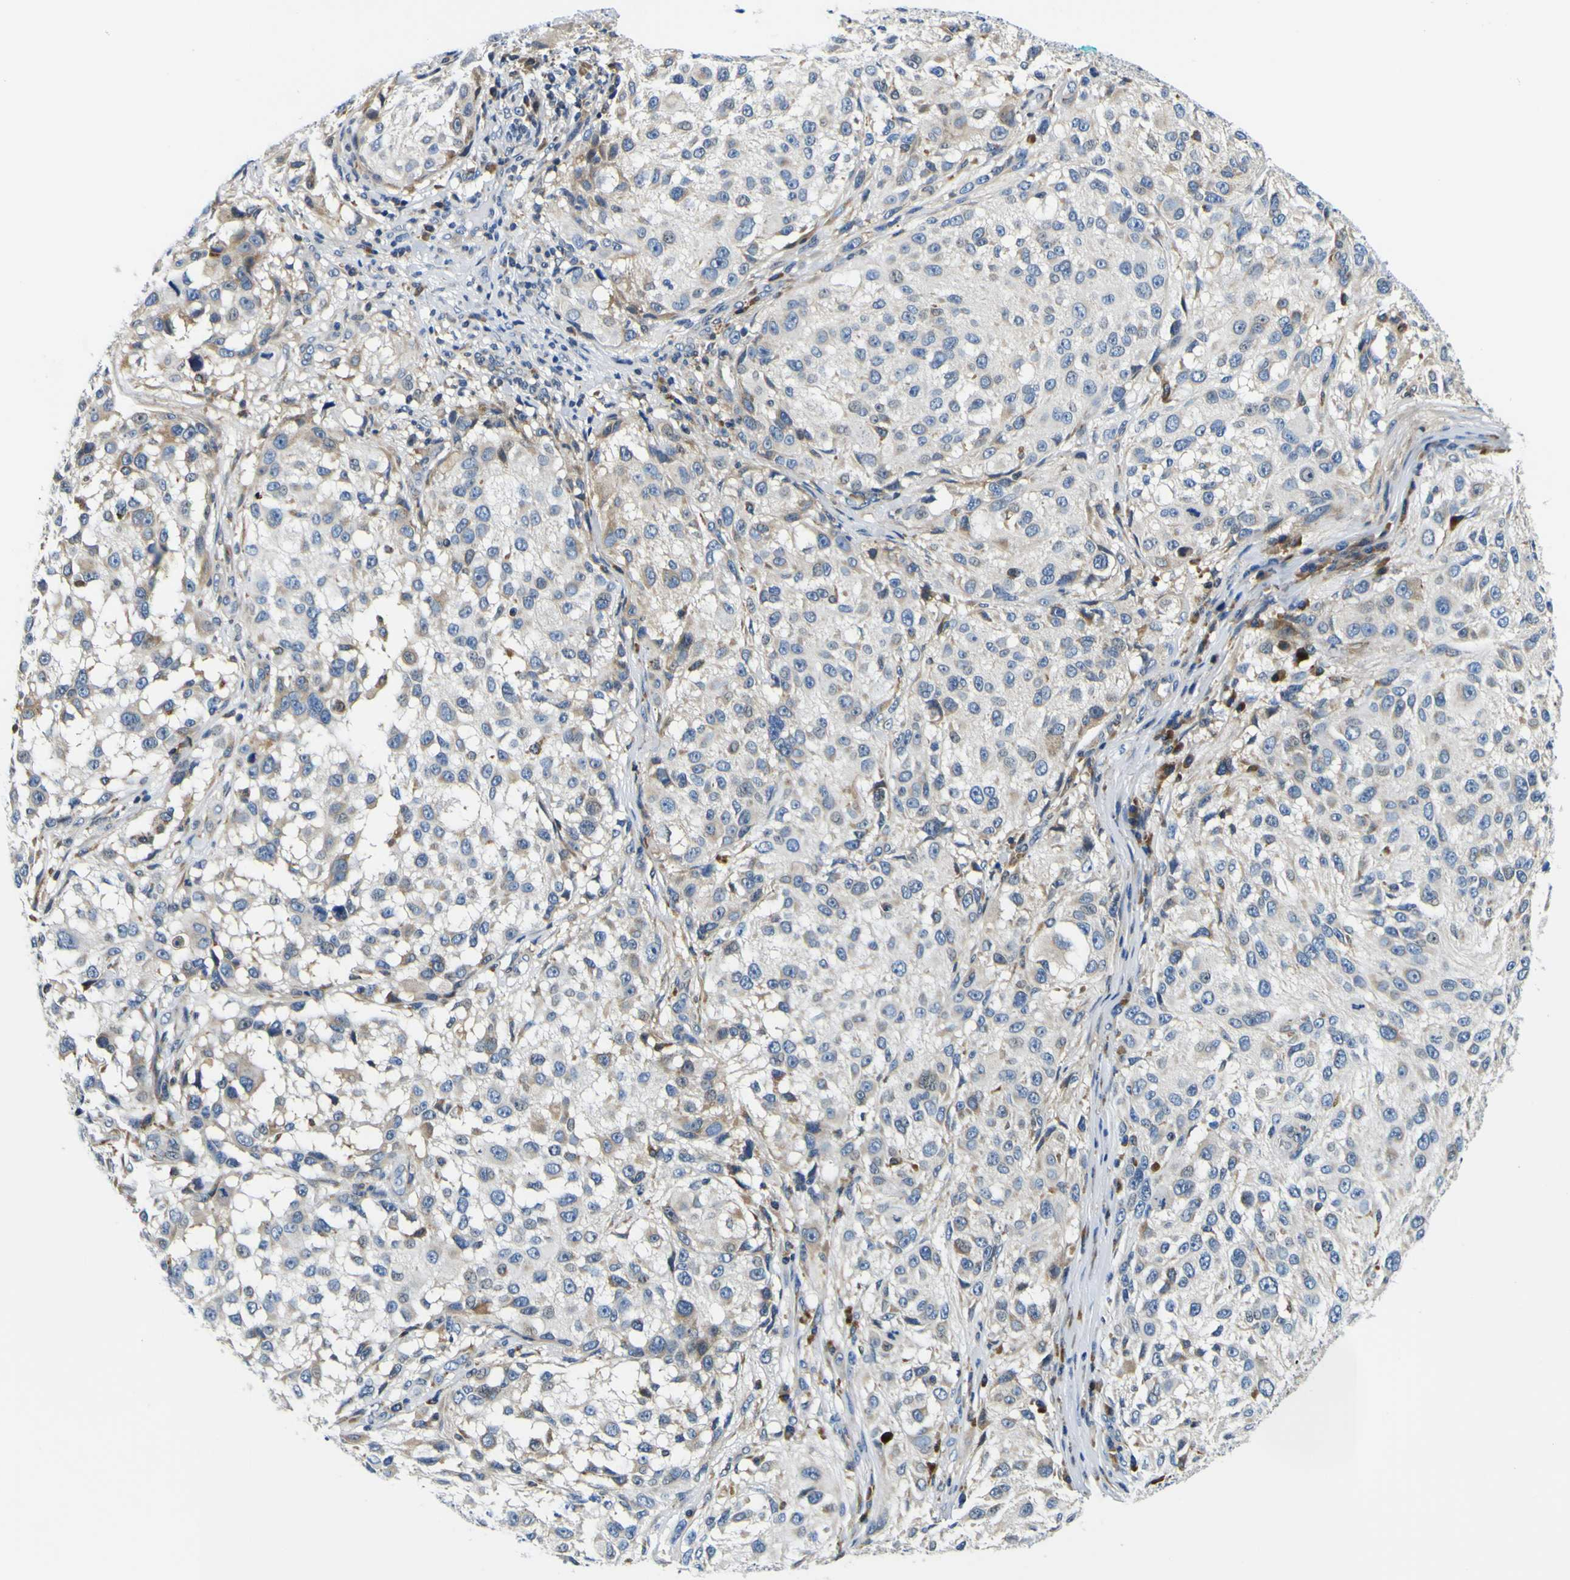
{"staining": {"intensity": "negative", "quantity": "none", "location": "none"}, "tissue": "melanoma", "cell_type": "Tumor cells", "image_type": "cancer", "snomed": [{"axis": "morphology", "description": "Necrosis, NOS"}, {"axis": "morphology", "description": "Malignant melanoma, NOS"}, {"axis": "topography", "description": "Skin"}], "caption": "Immunohistochemistry histopathology image of neoplastic tissue: human melanoma stained with DAB (3,3'-diaminobenzidine) shows no significant protein positivity in tumor cells.", "gene": "NLRP3", "patient": {"sex": "female", "age": 87}}